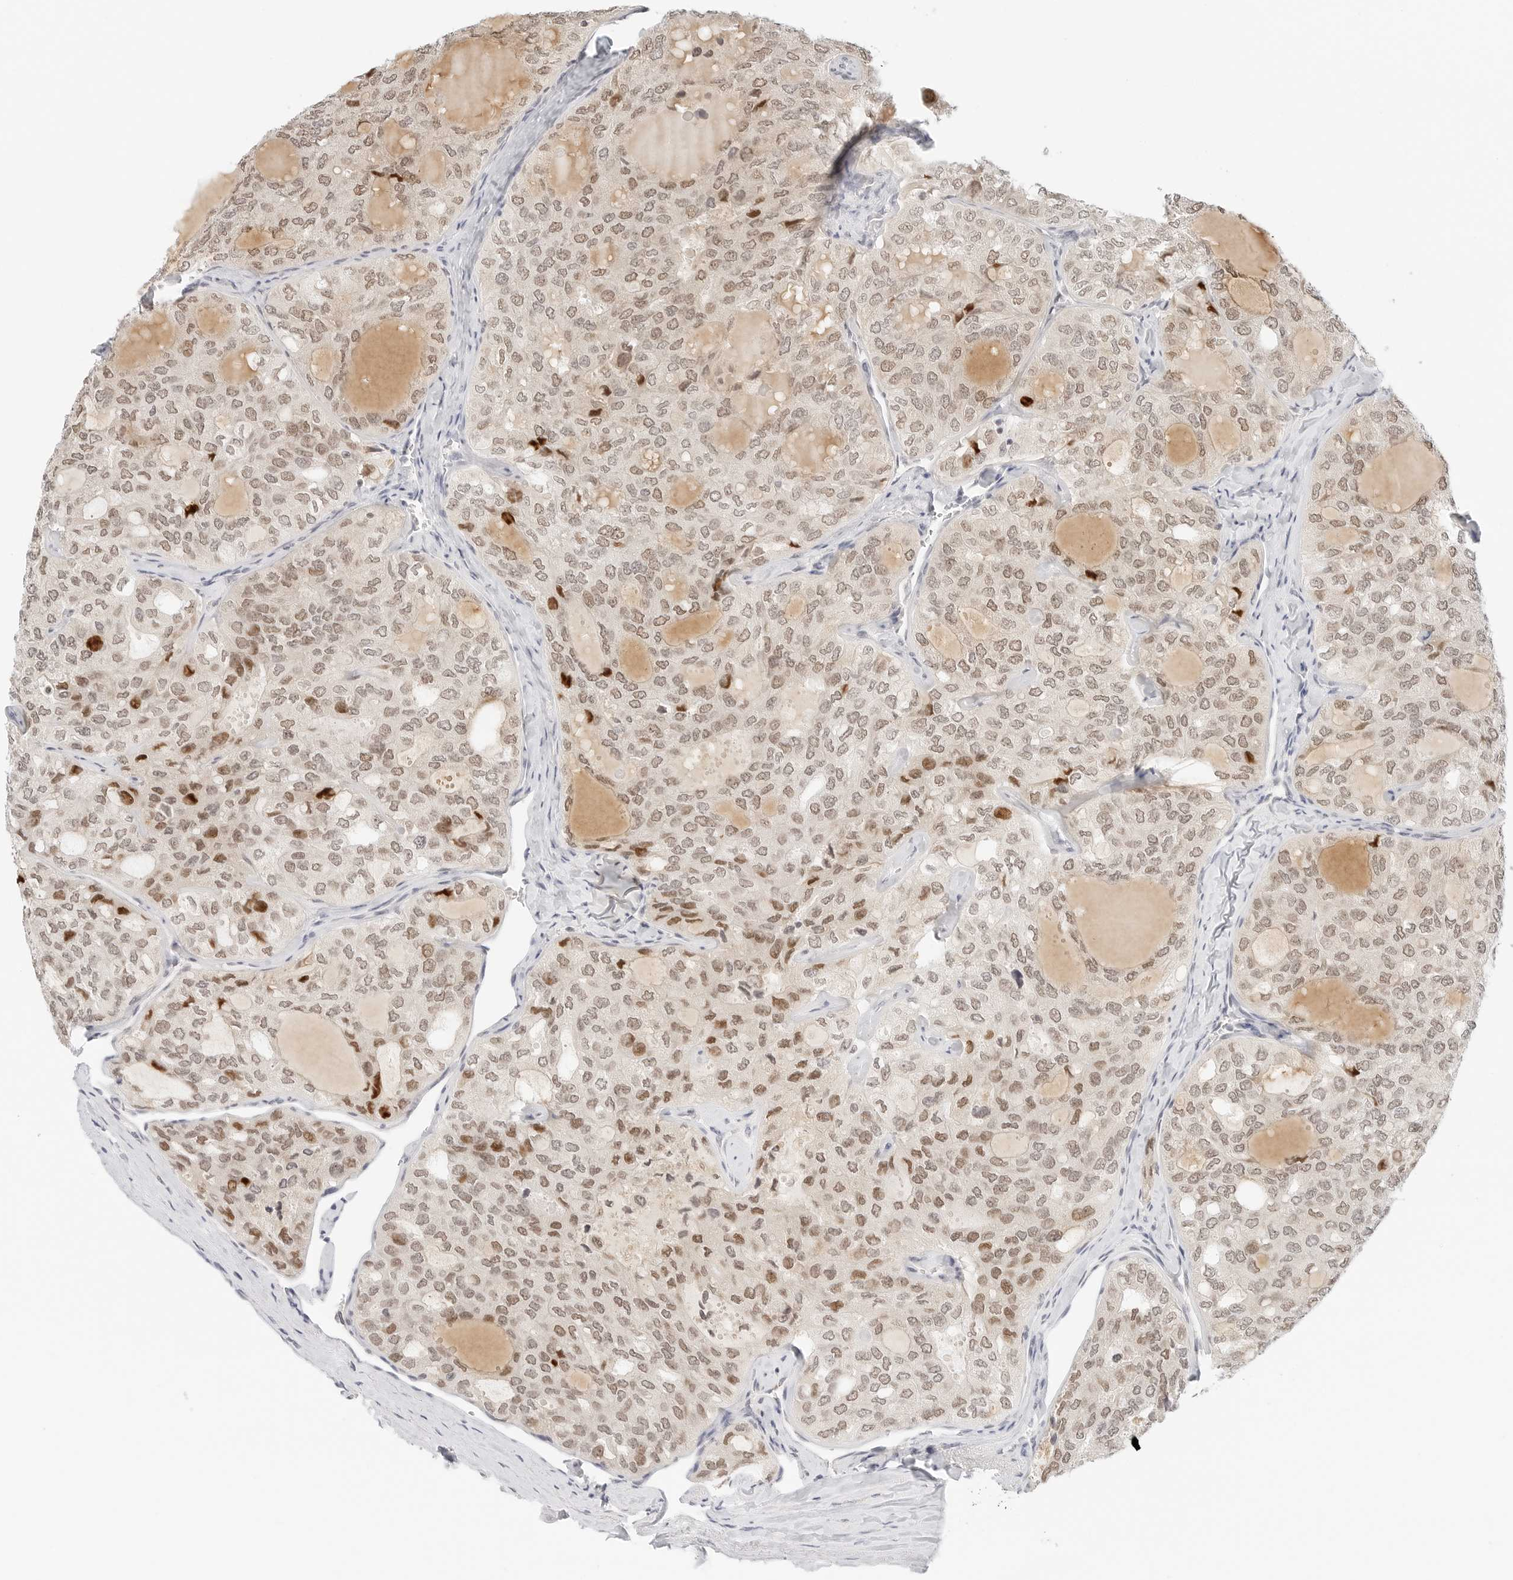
{"staining": {"intensity": "moderate", "quantity": ">75%", "location": "nuclear"}, "tissue": "thyroid cancer", "cell_type": "Tumor cells", "image_type": "cancer", "snomed": [{"axis": "morphology", "description": "Follicular adenoma carcinoma, NOS"}, {"axis": "topography", "description": "Thyroid gland"}], "caption": "Protein staining demonstrates moderate nuclear positivity in approximately >75% of tumor cells in thyroid cancer.", "gene": "NEO1", "patient": {"sex": "male", "age": 75}}